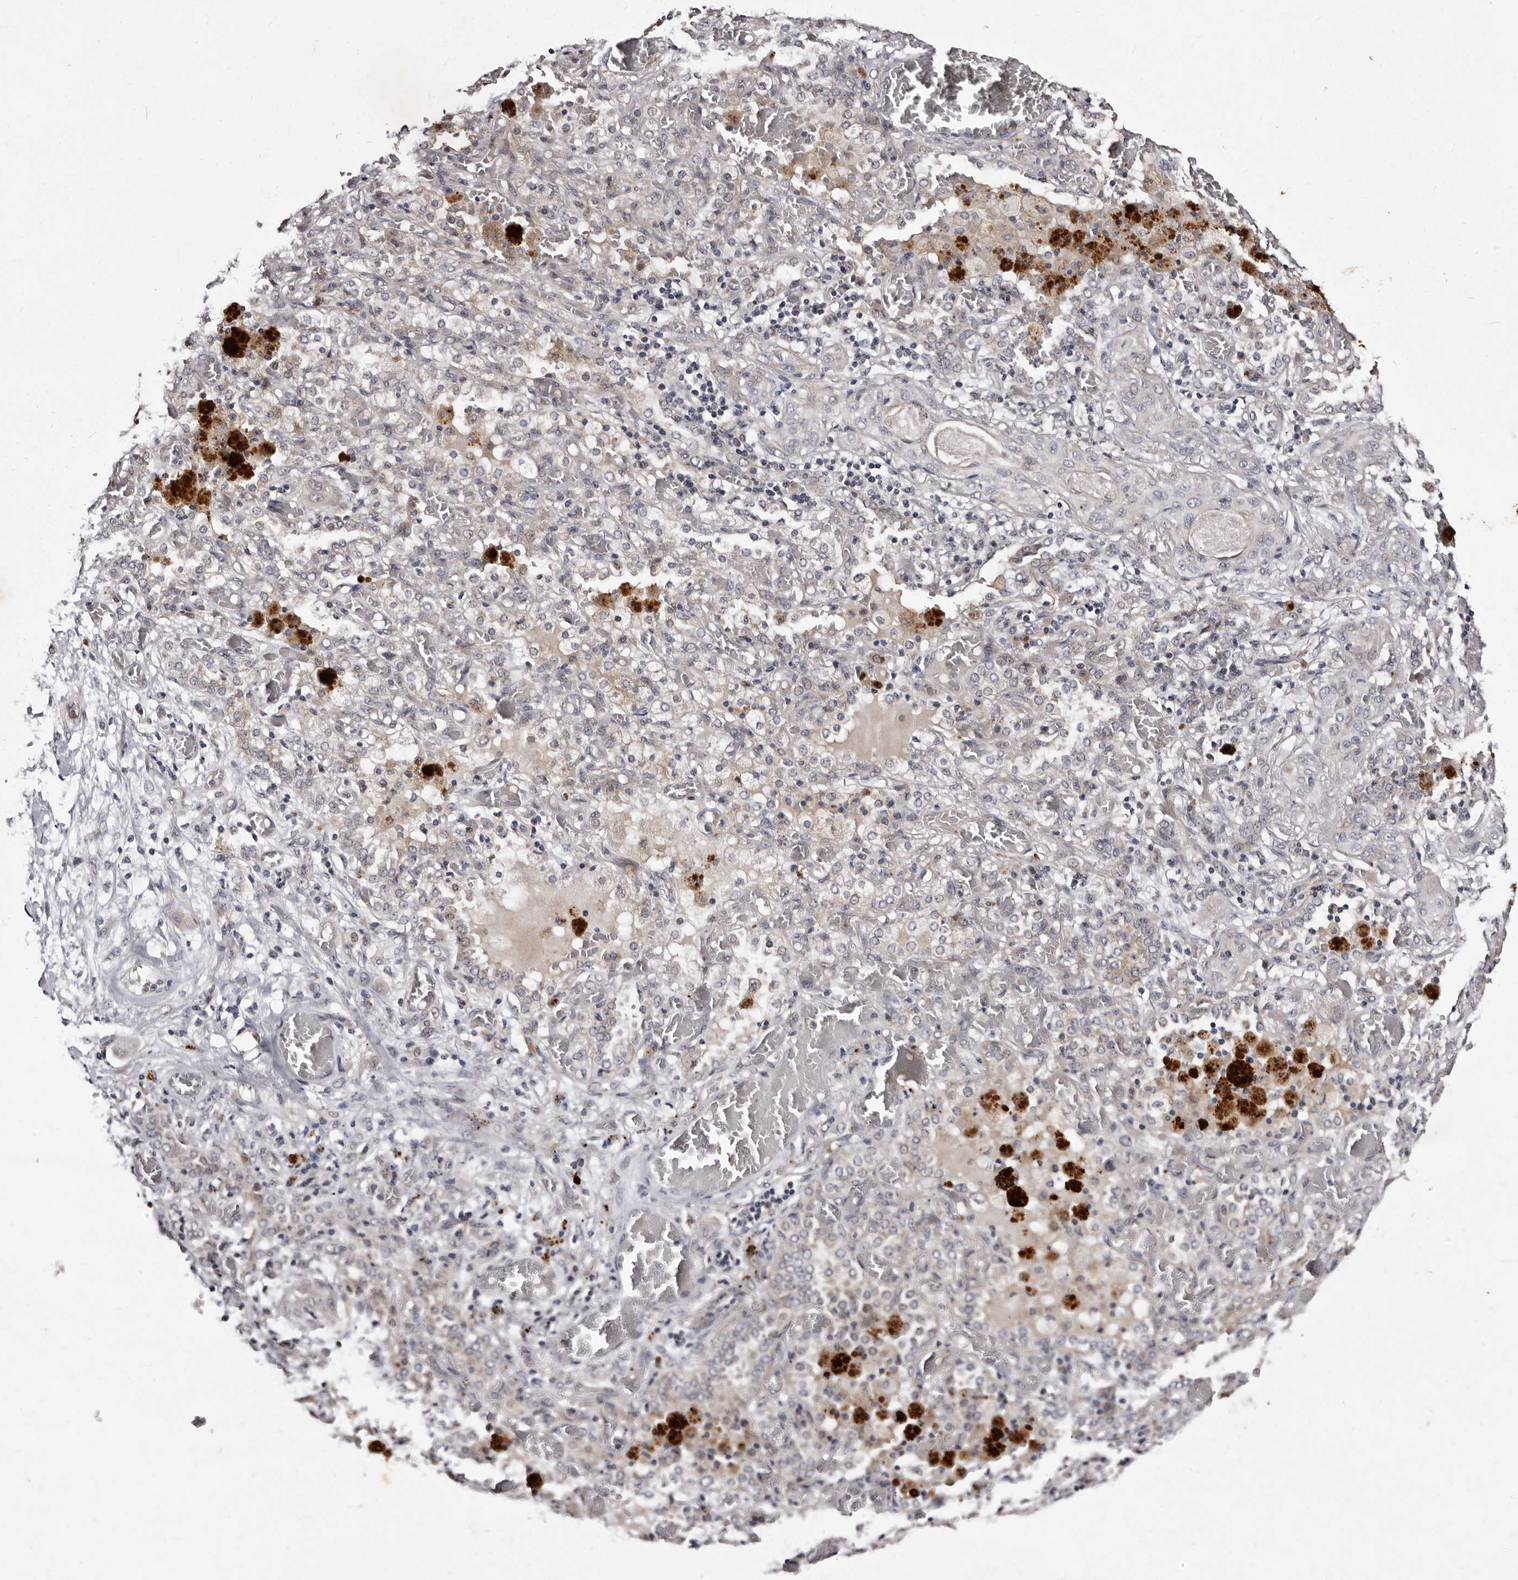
{"staining": {"intensity": "negative", "quantity": "none", "location": "none"}, "tissue": "lung cancer", "cell_type": "Tumor cells", "image_type": "cancer", "snomed": [{"axis": "morphology", "description": "Squamous cell carcinoma, NOS"}, {"axis": "topography", "description": "Lung"}], "caption": "Immunohistochemistry photomicrograph of neoplastic tissue: human lung cancer (squamous cell carcinoma) stained with DAB (3,3'-diaminobenzidine) reveals no significant protein expression in tumor cells.", "gene": "LANCL2", "patient": {"sex": "female", "age": 47}}